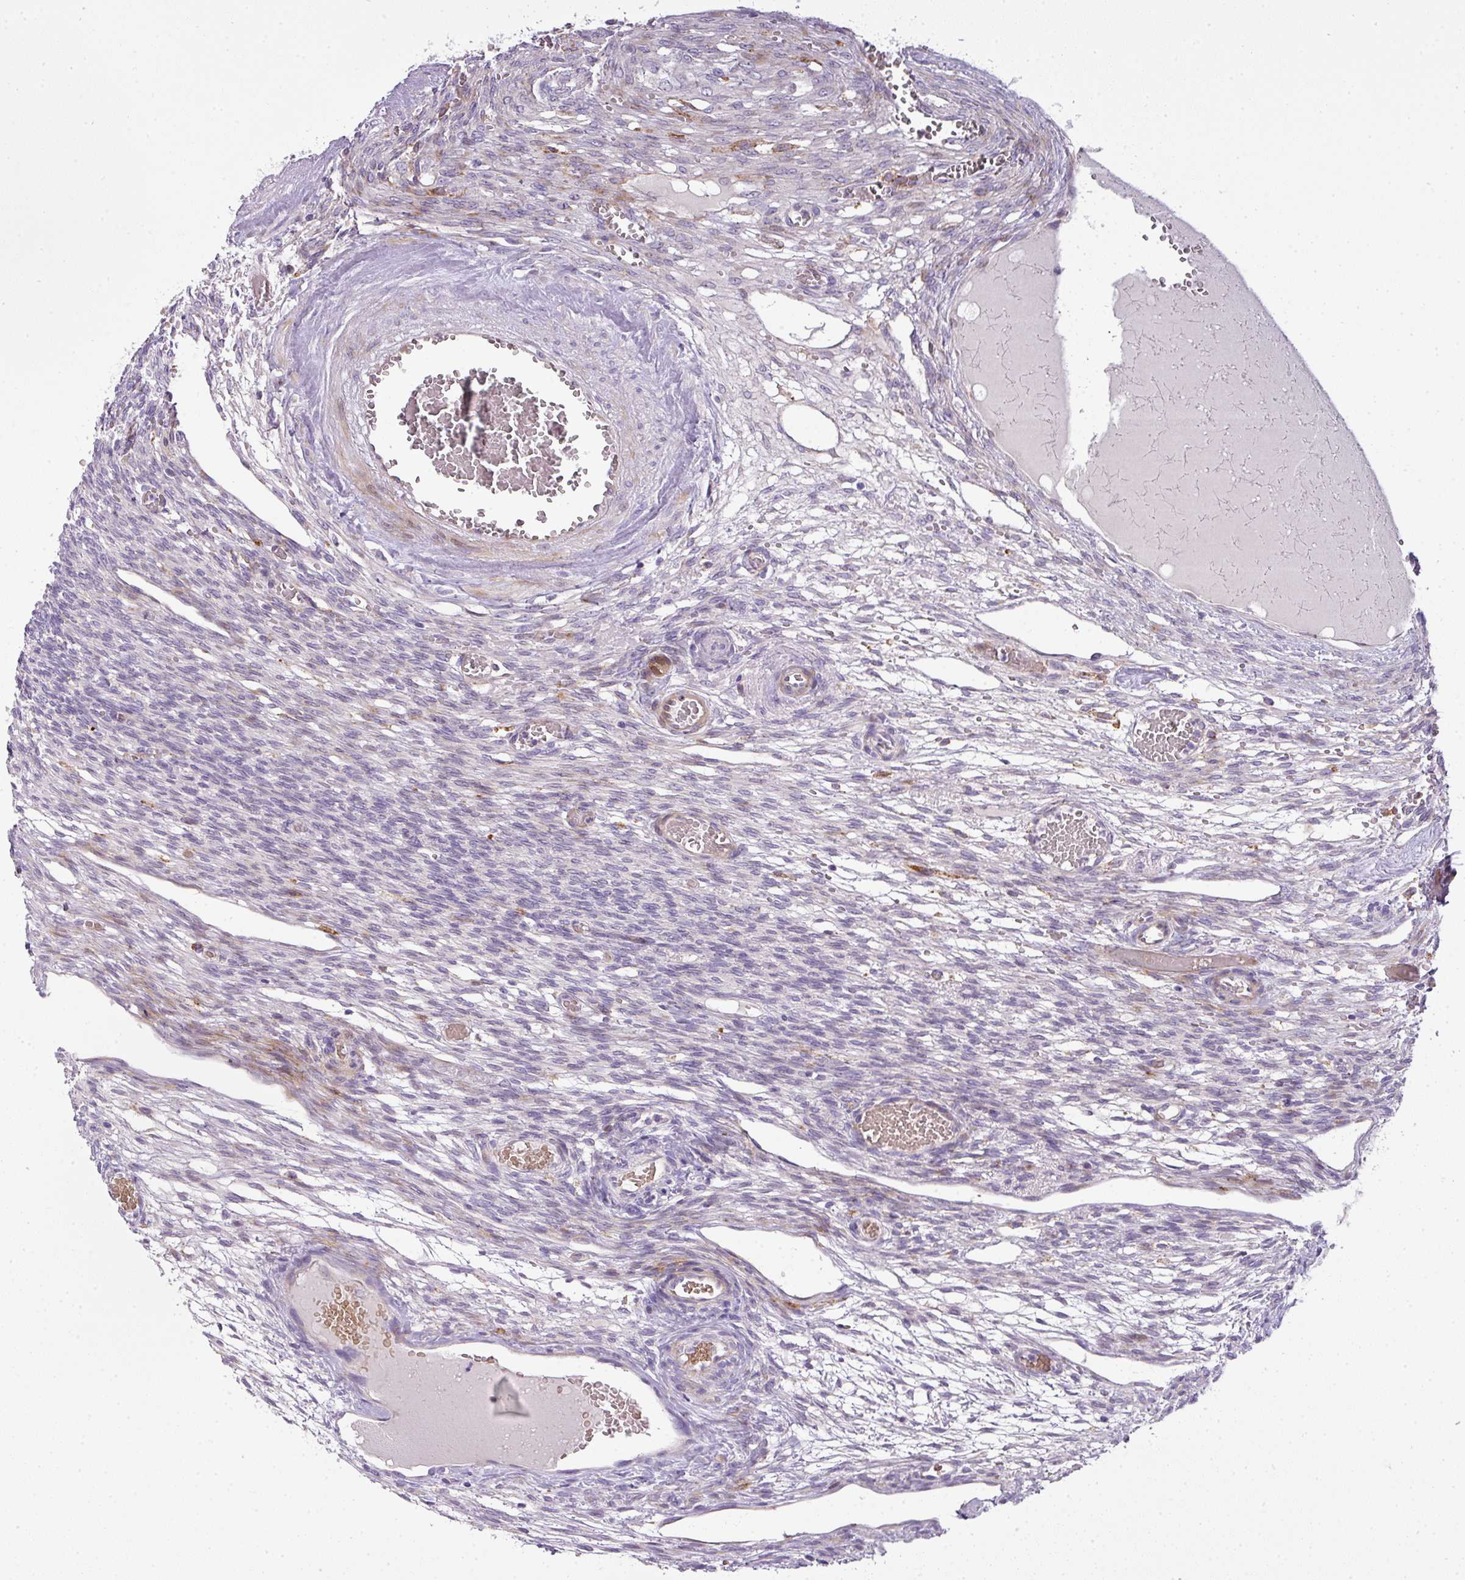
{"staining": {"intensity": "strong", "quantity": ">75%", "location": "cytoplasmic/membranous"}, "tissue": "ovary", "cell_type": "Follicle cells", "image_type": "normal", "snomed": [{"axis": "morphology", "description": "Normal tissue, NOS"}, {"axis": "topography", "description": "Ovary"}], "caption": "Strong cytoplasmic/membranous protein positivity is seen in approximately >75% of follicle cells in ovary. The protein is shown in brown color, while the nuclei are stained blue.", "gene": "ATP6V1F", "patient": {"sex": "female", "age": 67}}